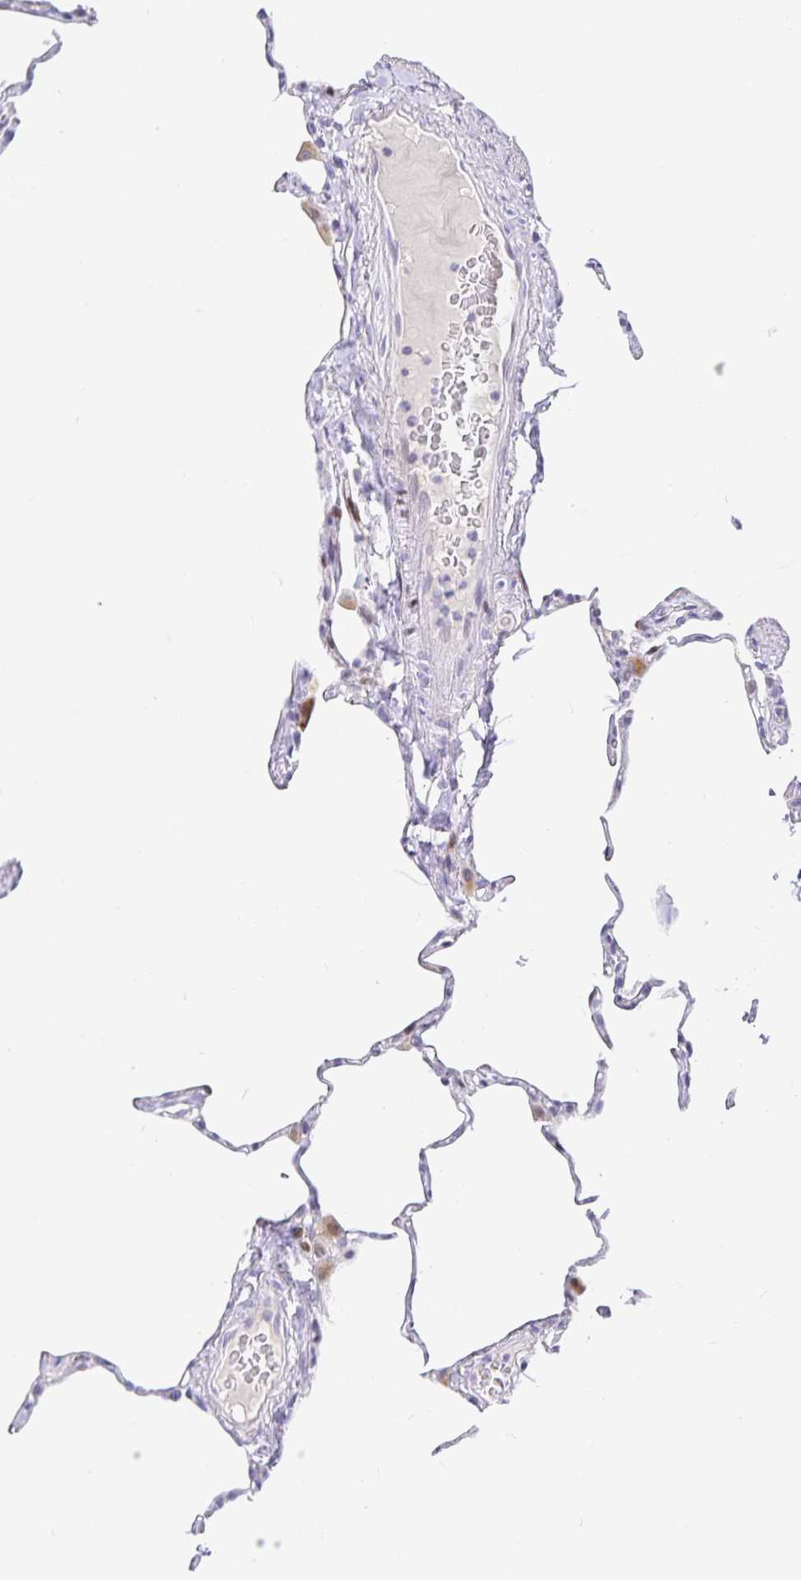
{"staining": {"intensity": "negative", "quantity": "none", "location": "none"}, "tissue": "lung", "cell_type": "Alveolar cells", "image_type": "normal", "snomed": [{"axis": "morphology", "description": "Normal tissue, NOS"}, {"axis": "topography", "description": "Lung"}], "caption": "DAB (3,3'-diaminobenzidine) immunohistochemical staining of normal human lung reveals no significant positivity in alveolar cells. (DAB immunohistochemistry (IHC), high magnification).", "gene": "KBTBD13", "patient": {"sex": "male", "age": 65}}